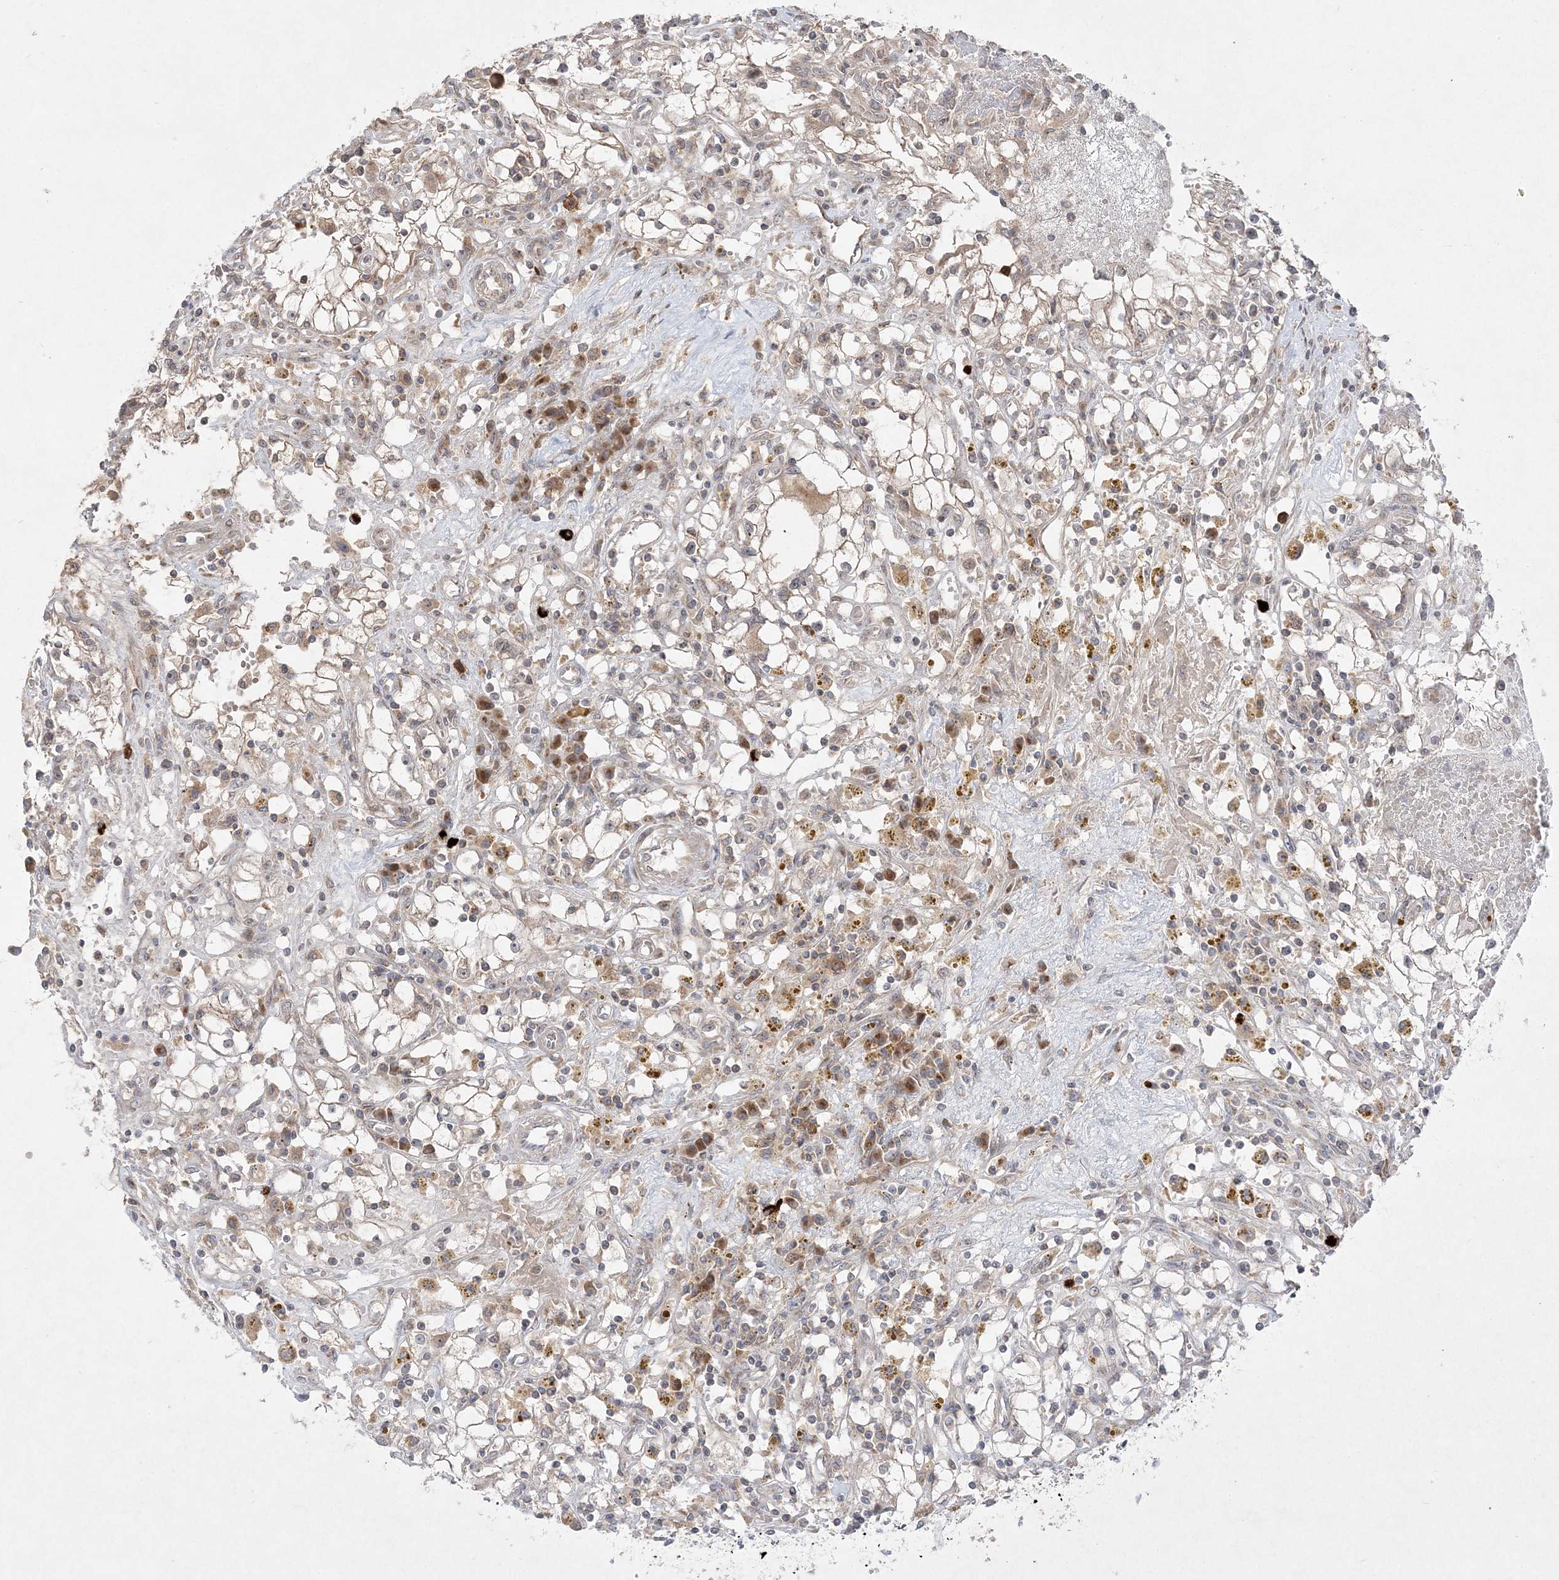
{"staining": {"intensity": "weak", "quantity": "<25%", "location": "cytoplasmic/membranous"}, "tissue": "renal cancer", "cell_type": "Tumor cells", "image_type": "cancer", "snomed": [{"axis": "morphology", "description": "Adenocarcinoma, NOS"}, {"axis": "topography", "description": "Kidney"}], "caption": "Tumor cells show no significant expression in renal adenocarcinoma.", "gene": "CLNK", "patient": {"sex": "male", "age": 56}}